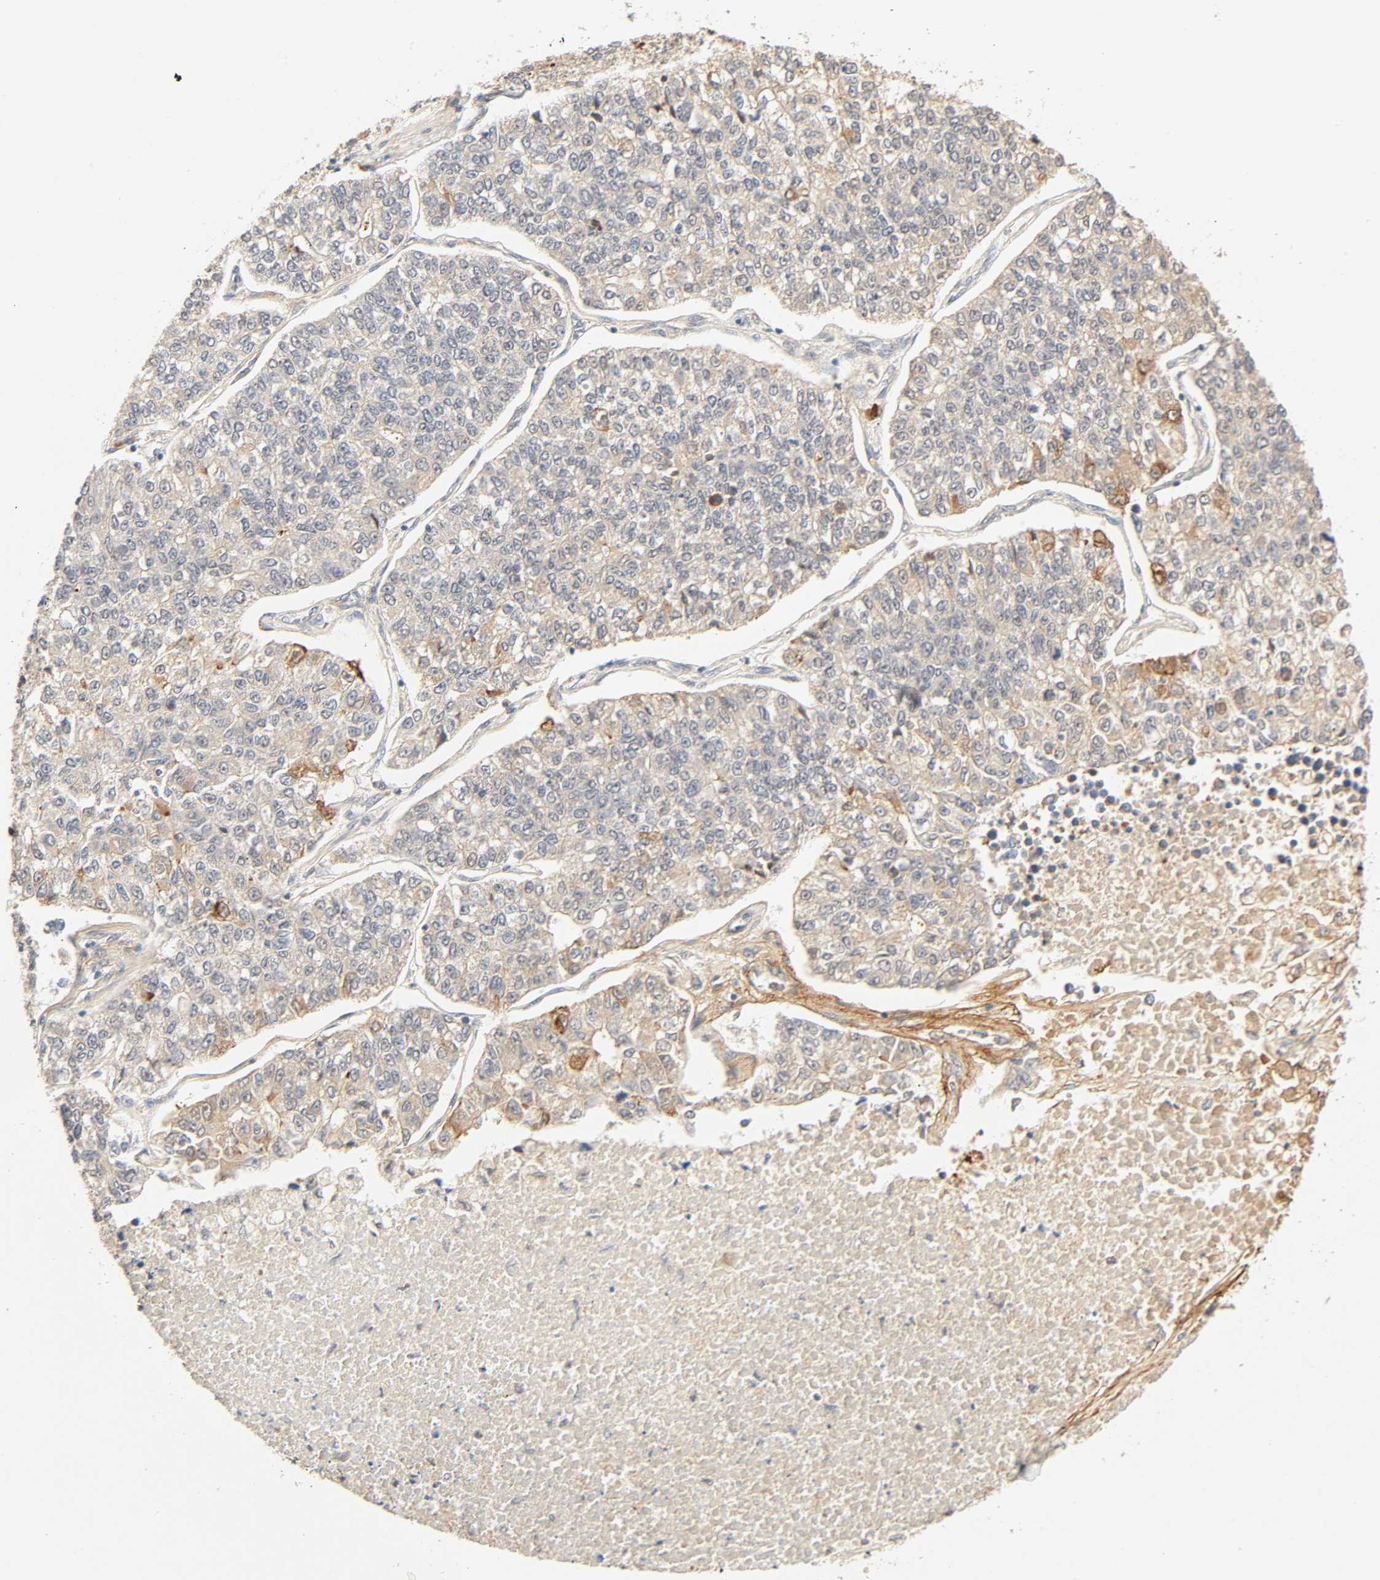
{"staining": {"intensity": "weak", "quantity": "<25%", "location": "cytoplasmic/membranous"}, "tissue": "lung cancer", "cell_type": "Tumor cells", "image_type": "cancer", "snomed": [{"axis": "morphology", "description": "Adenocarcinoma, NOS"}, {"axis": "topography", "description": "Lung"}], "caption": "Immunohistochemistry (IHC) photomicrograph of neoplastic tissue: lung cancer stained with DAB (3,3'-diaminobenzidine) shows no significant protein staining in tumor cells.", "gene": "CACNA1G", "patient": {"sex": "male", "age": 49}}